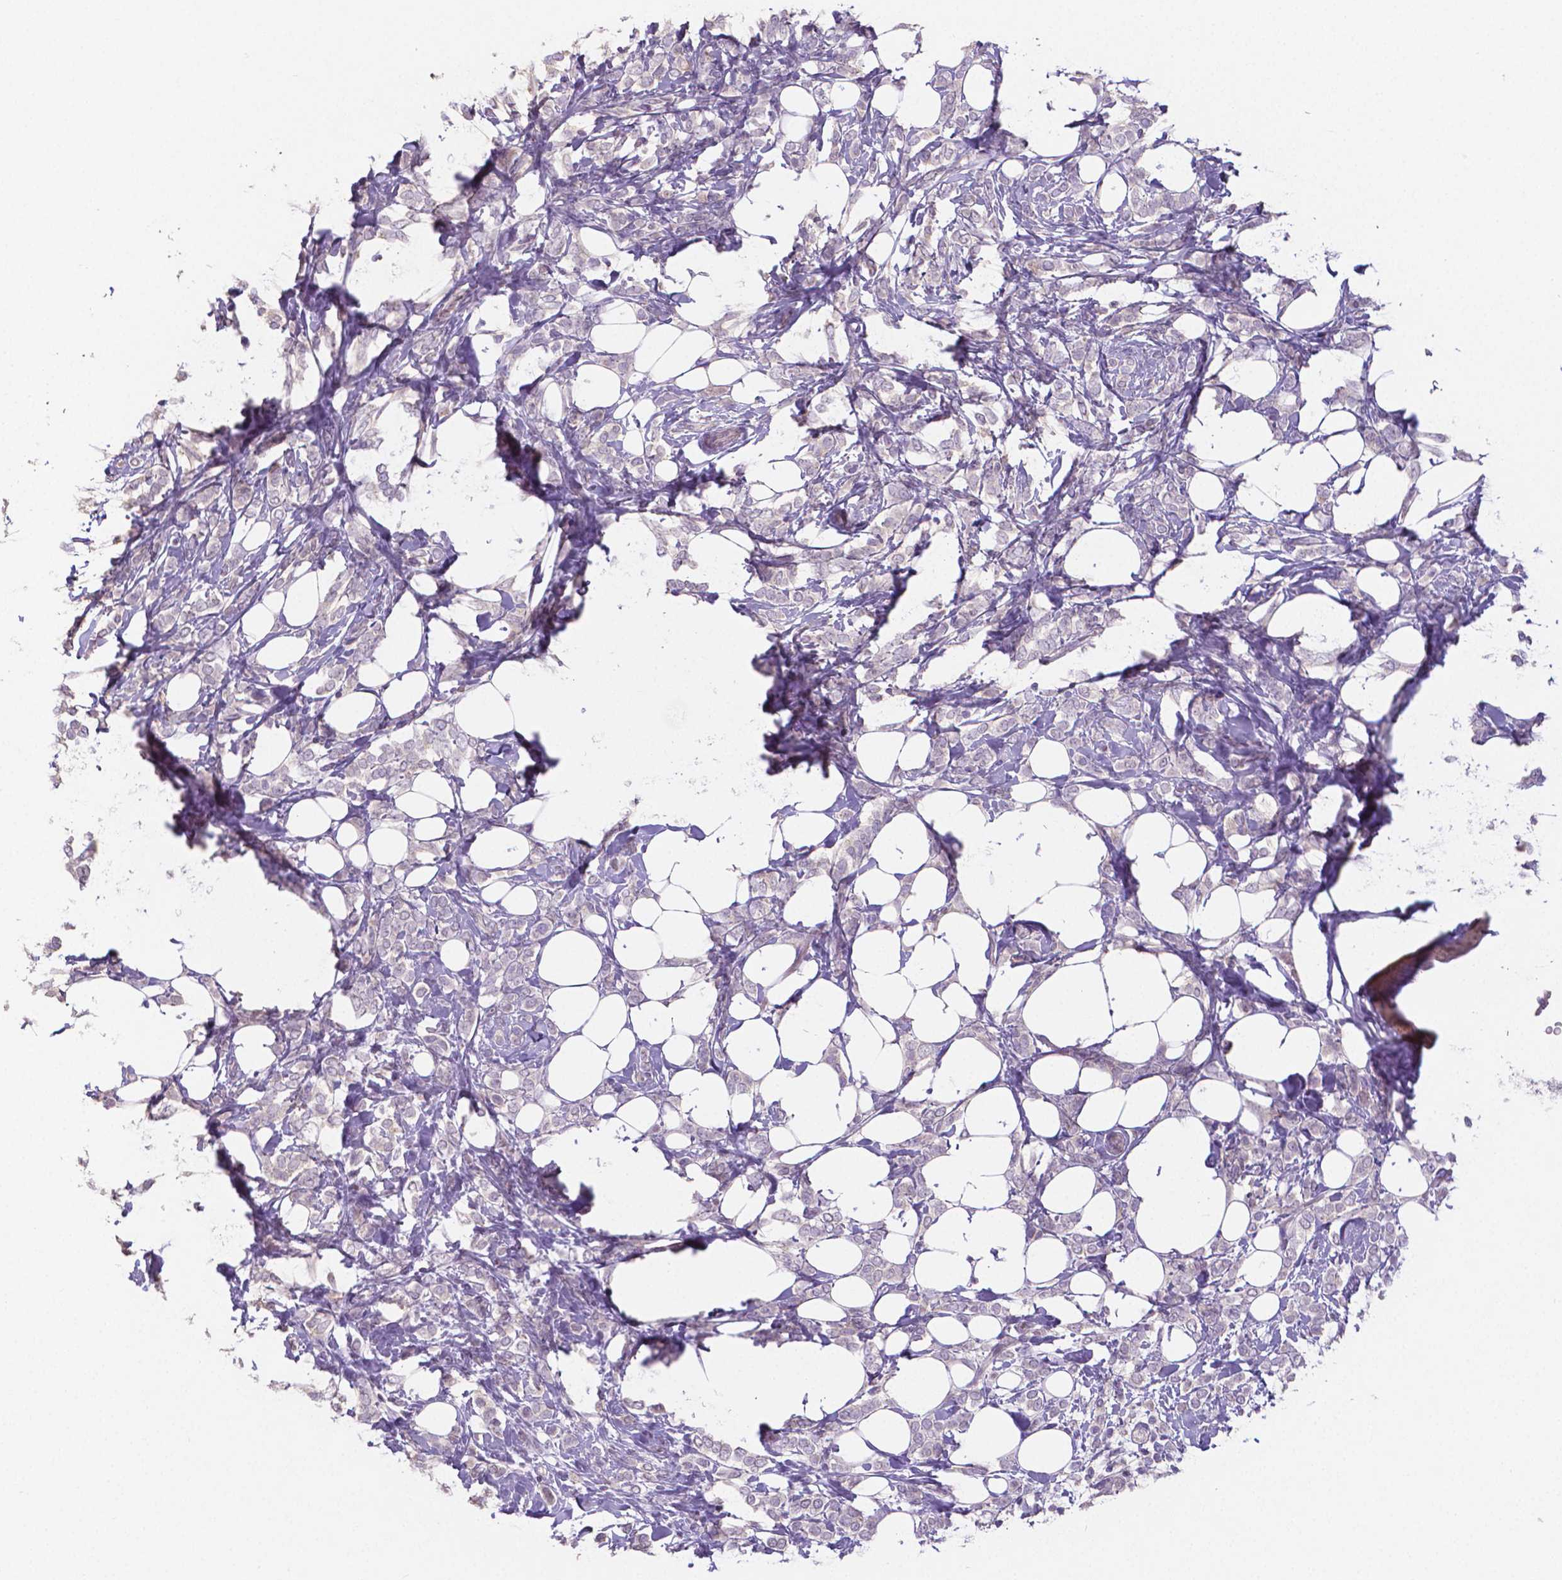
{"staining": {"intensity": "negative", "quantity": "none", "location": "none"}, "tissue": "breast cancer", "cell_type": "Tumor cells", "image_type": "cancer", "snomed": [{"axis": "morphology", "description": "Lobular carcinoma"}, {"axis": "topography", "description": "Breast"}], "caption": "DAB (3,3'-diaminobenzidine) immunohistochemical staining of human breast lobular carcinoma reveals no significant staining in tumor cells.", "gene": "CRMP1", "patient": {"sex": "female", "age": 49}}